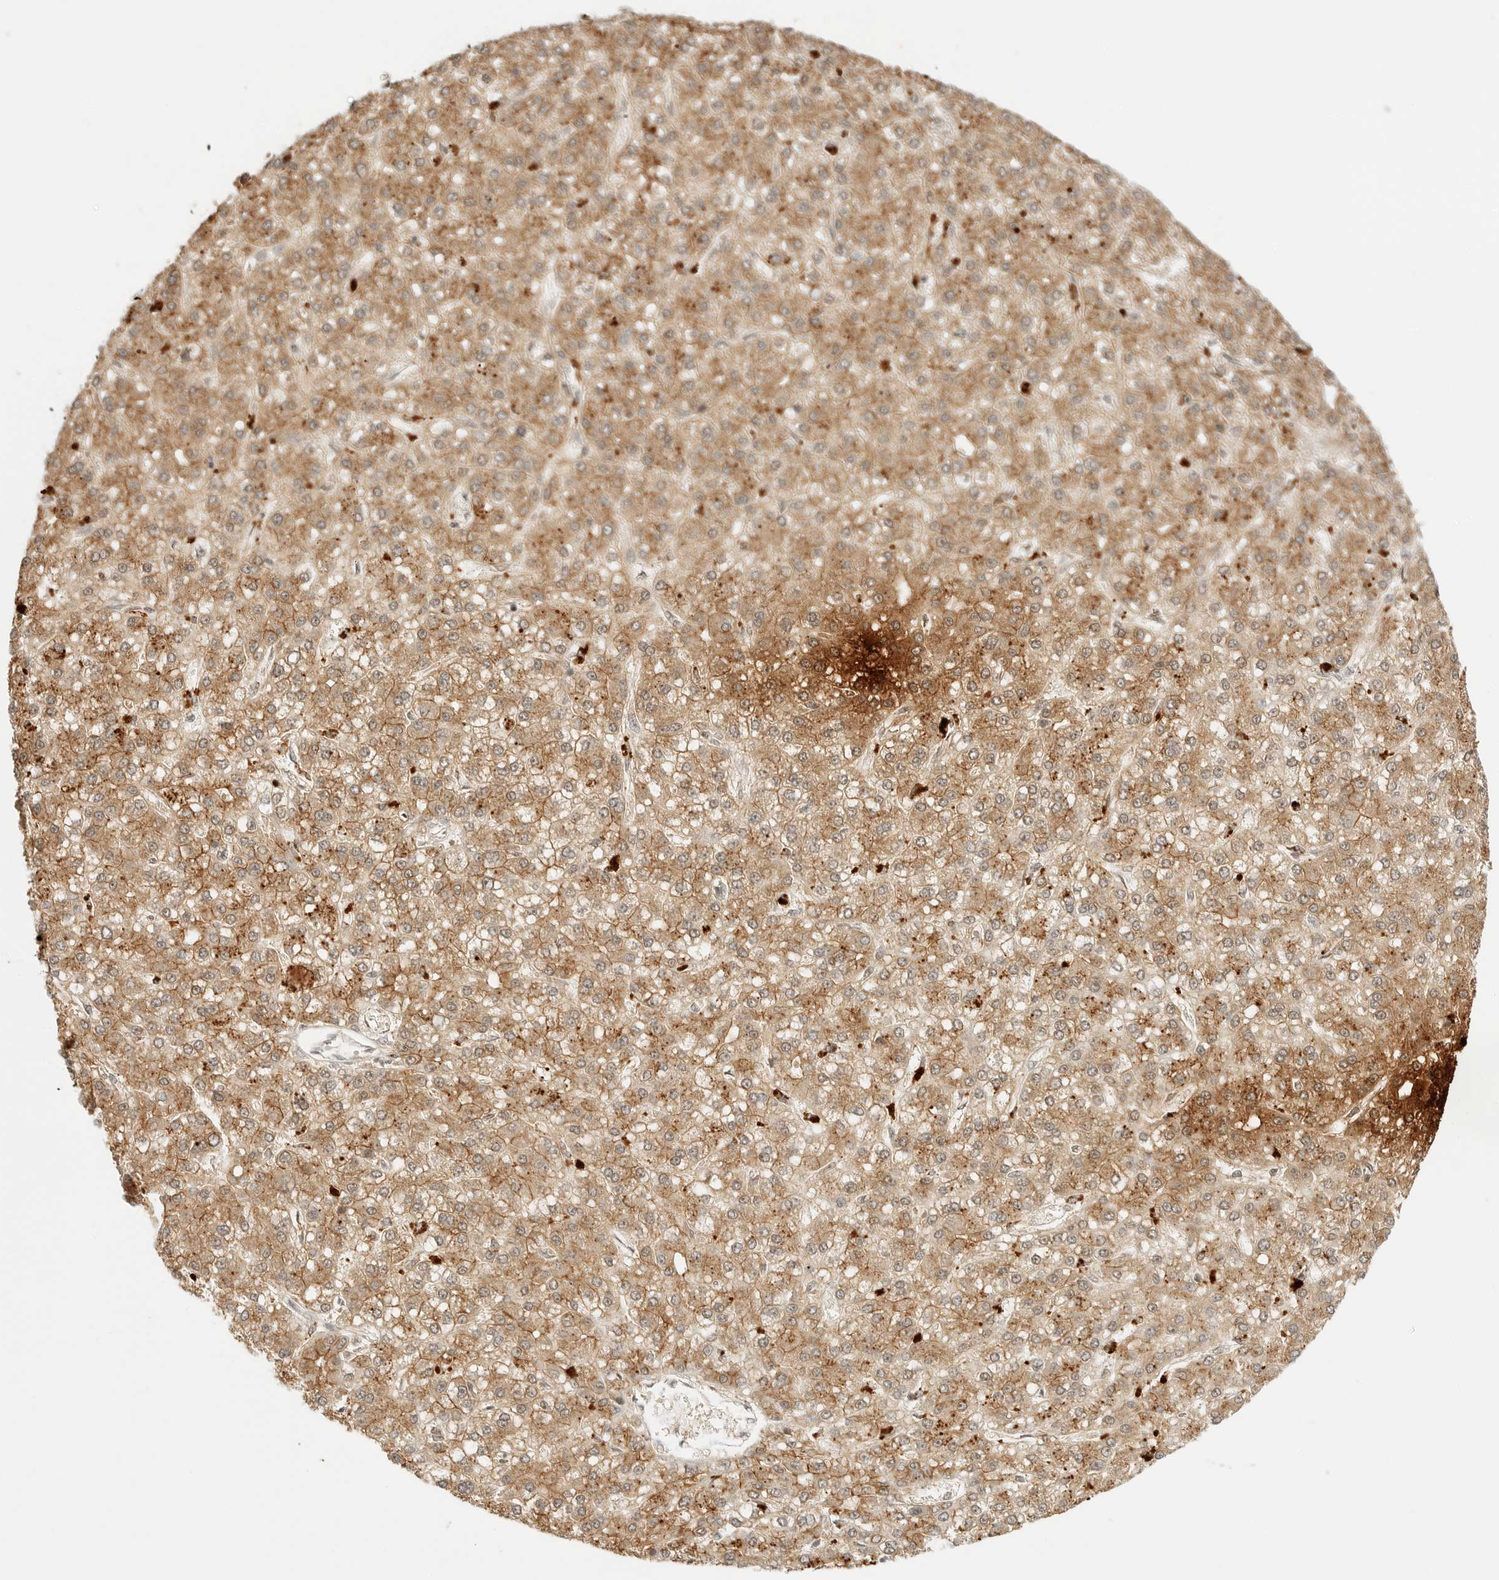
{"staining": {"intensity": "moderate", "quantity": ">75%", "location": "cytoplasmic/membranous"}, "tissue": "liver cancer", "cell_type": "Tumor cells", "image_type": "cancer", "snomed": [{"axis": "morphology", "description": "Carcinoma, Hepatocellular, NOS"}, {"axis": "topography", "description": "Liver"}], "caption": "A photomicrograph showing moderate cytoplasmic/membranous staining in approximately >75% of tumor cells in liver cancer (hepatocellular carcinoma), as visualized by brown immunohistochemical staining.", "gene": "EPHA1", "patient": {"sex": "male", "age": 67}}